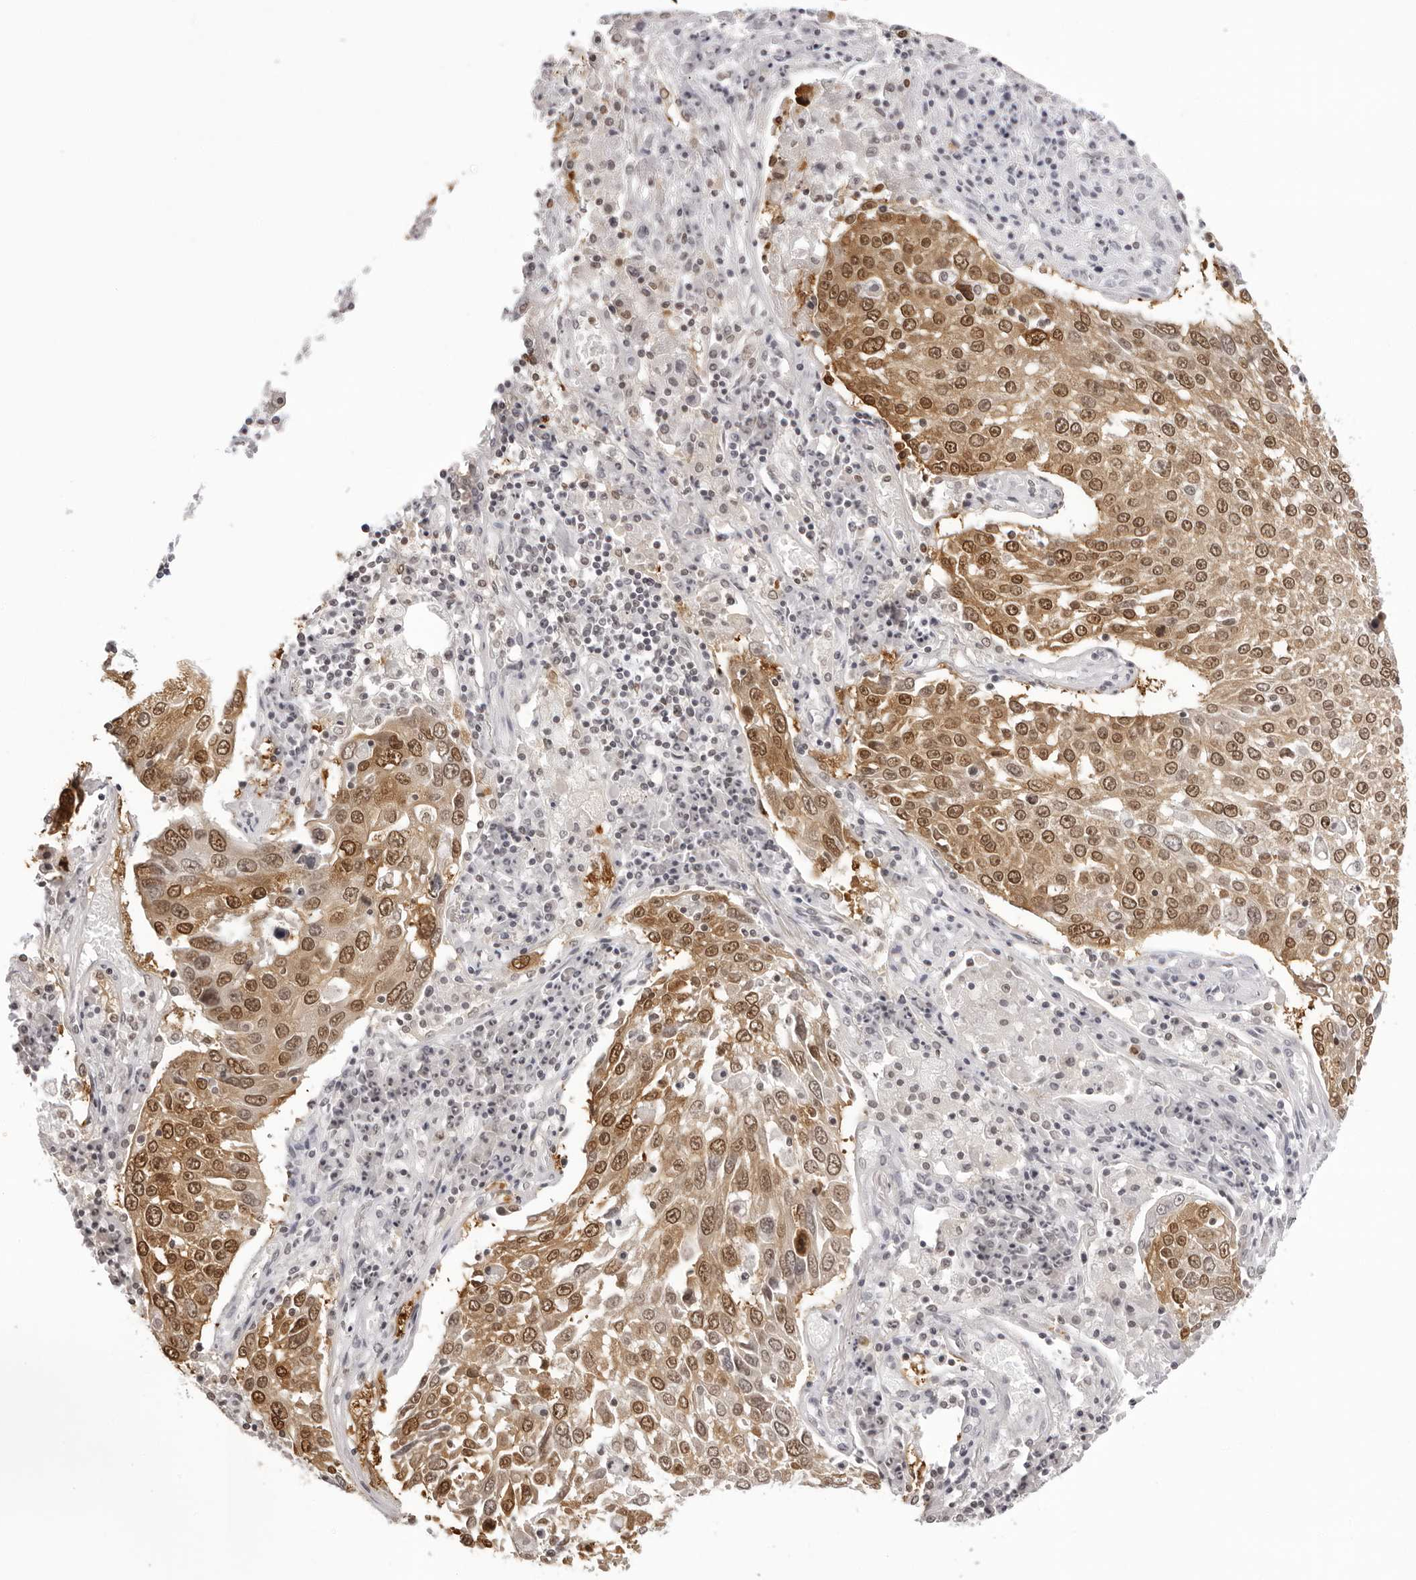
{"staining": {"intensity": "moderate", "quantity": ">75%", "location": "cytoplasmic/membranous,nuclear"}, "tissue": "lung cancer", "cell_type": "Tumor cells", "image_type": "cancer", "snomed": [{"axis": "morphology", "description": "Squamous cell carcinoma, NOS"}, {"axis": "topography", "description": "Lung"}], "caption": "Protein staining exhibits moderate cytoplasmic/membranous and nuclear expression in about >75% of tumor cells in lung cancer (squamous cell carcinoma). The protein of interest is stained brown, and the nuclei are stained in blue (DAB (3,3'-diaminobenzidine) IHC with brightfield microscopy, high magnification).", "gene": "HSPA4", "patient": {"sex": "male", "age": 65}}